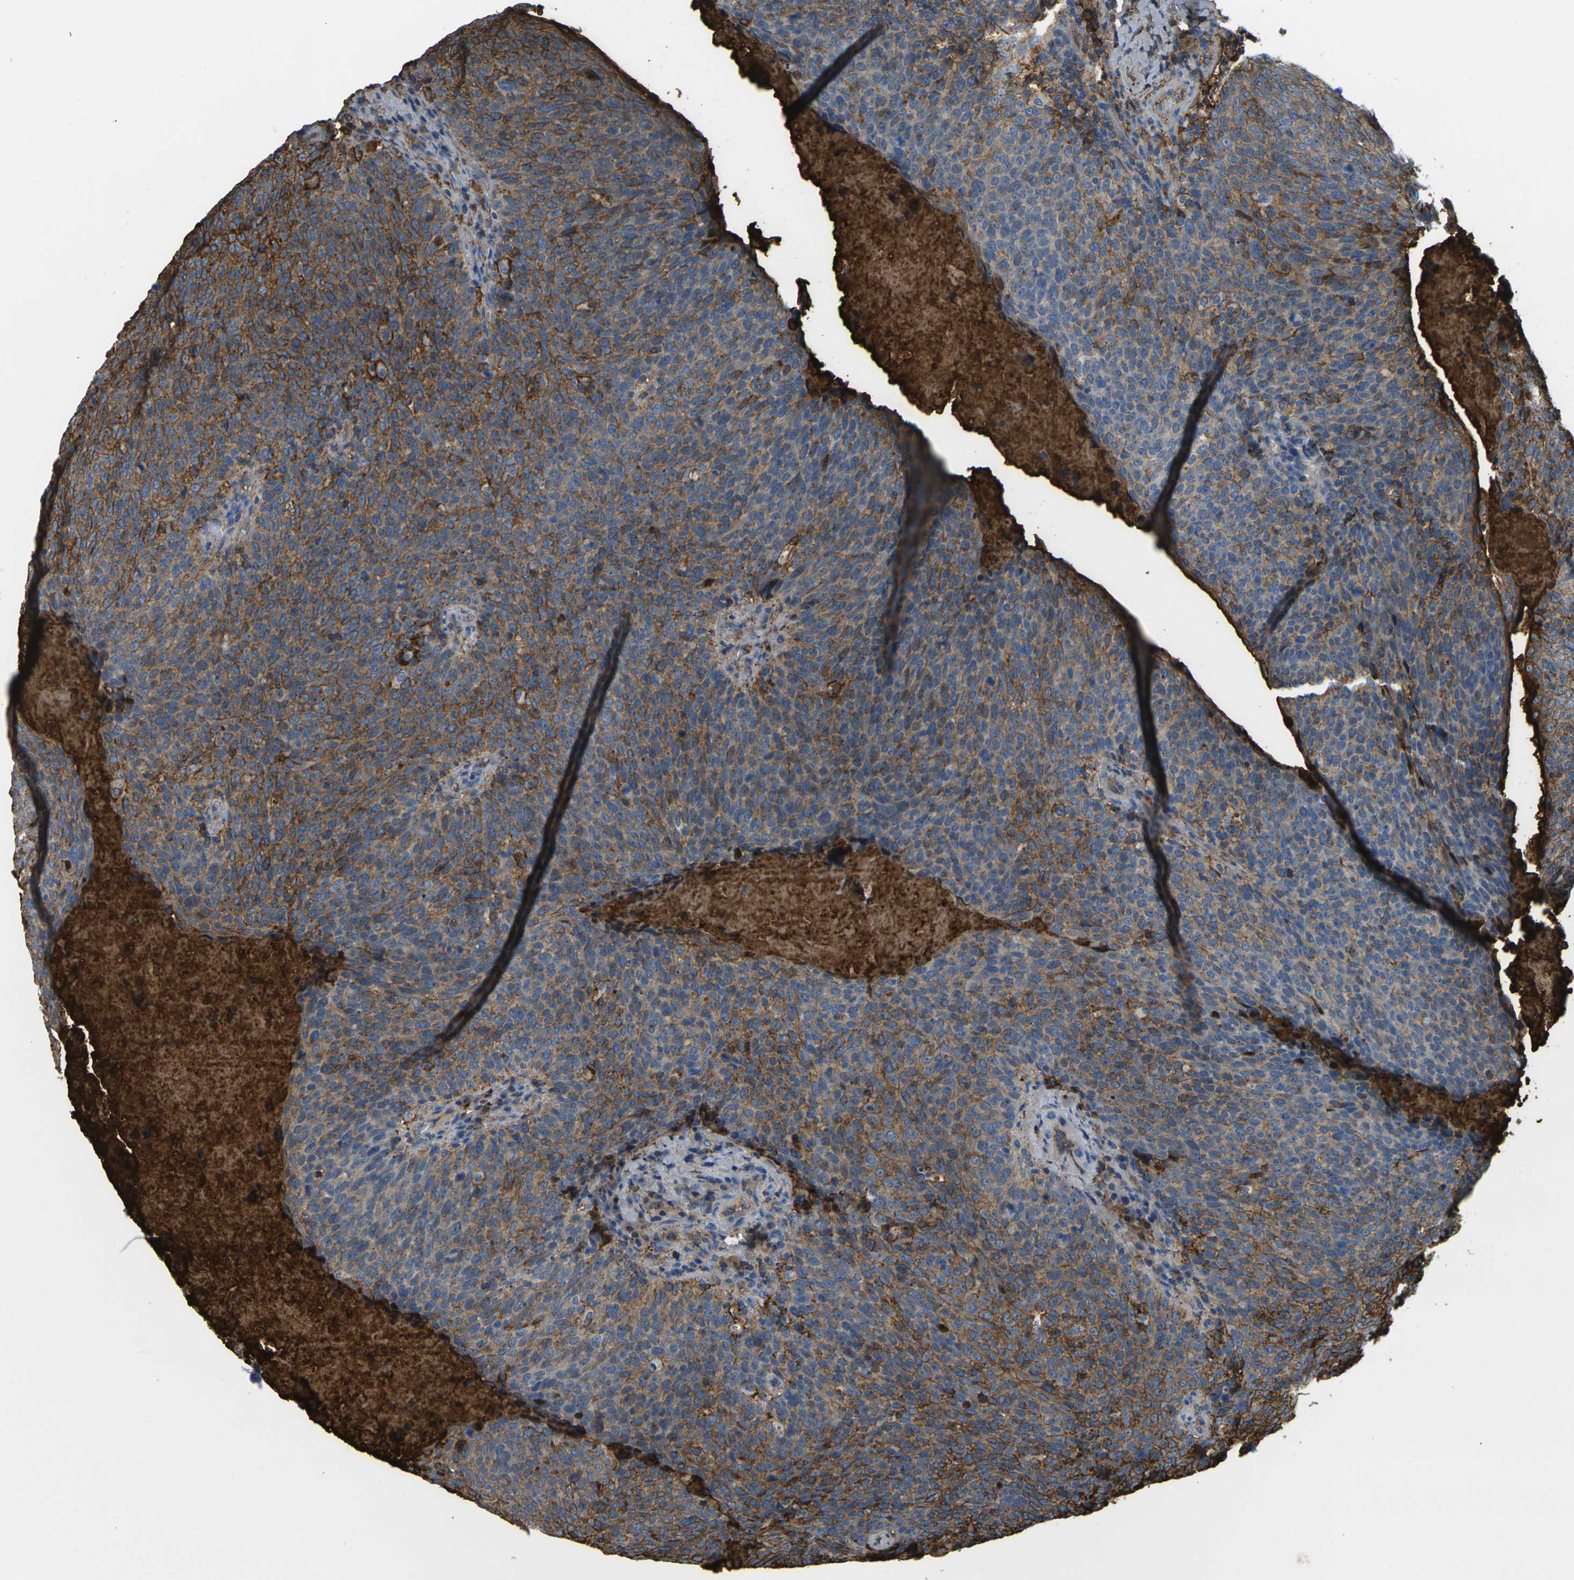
{"staining": {"intensity": "moderate", "quantity": ">75%", "location": "cytoplasmic/membranous"}, "tissue": "head and neck cancer", "cell_type": "Tumor cells", "image_type": "cancer", "snomed": [{"axis": "morphology", "description": "Squamous cell carcinoma, NOS"}, {"axis": "morphology", "description": "Squamous cell carcinoma, metastatic, NOS"}, {"axis": "topography", "description": "Lymph node"}, {"axis": "topography", "description": "Head-Neck"}], "caption": "Human metastatic squamous cell carcinoma (head and neck) stained with a protein marker demonstrates moderate staining in tumor cells.", "gene": "PLCD1", "patient": {"sex": "male", "age": 62}}